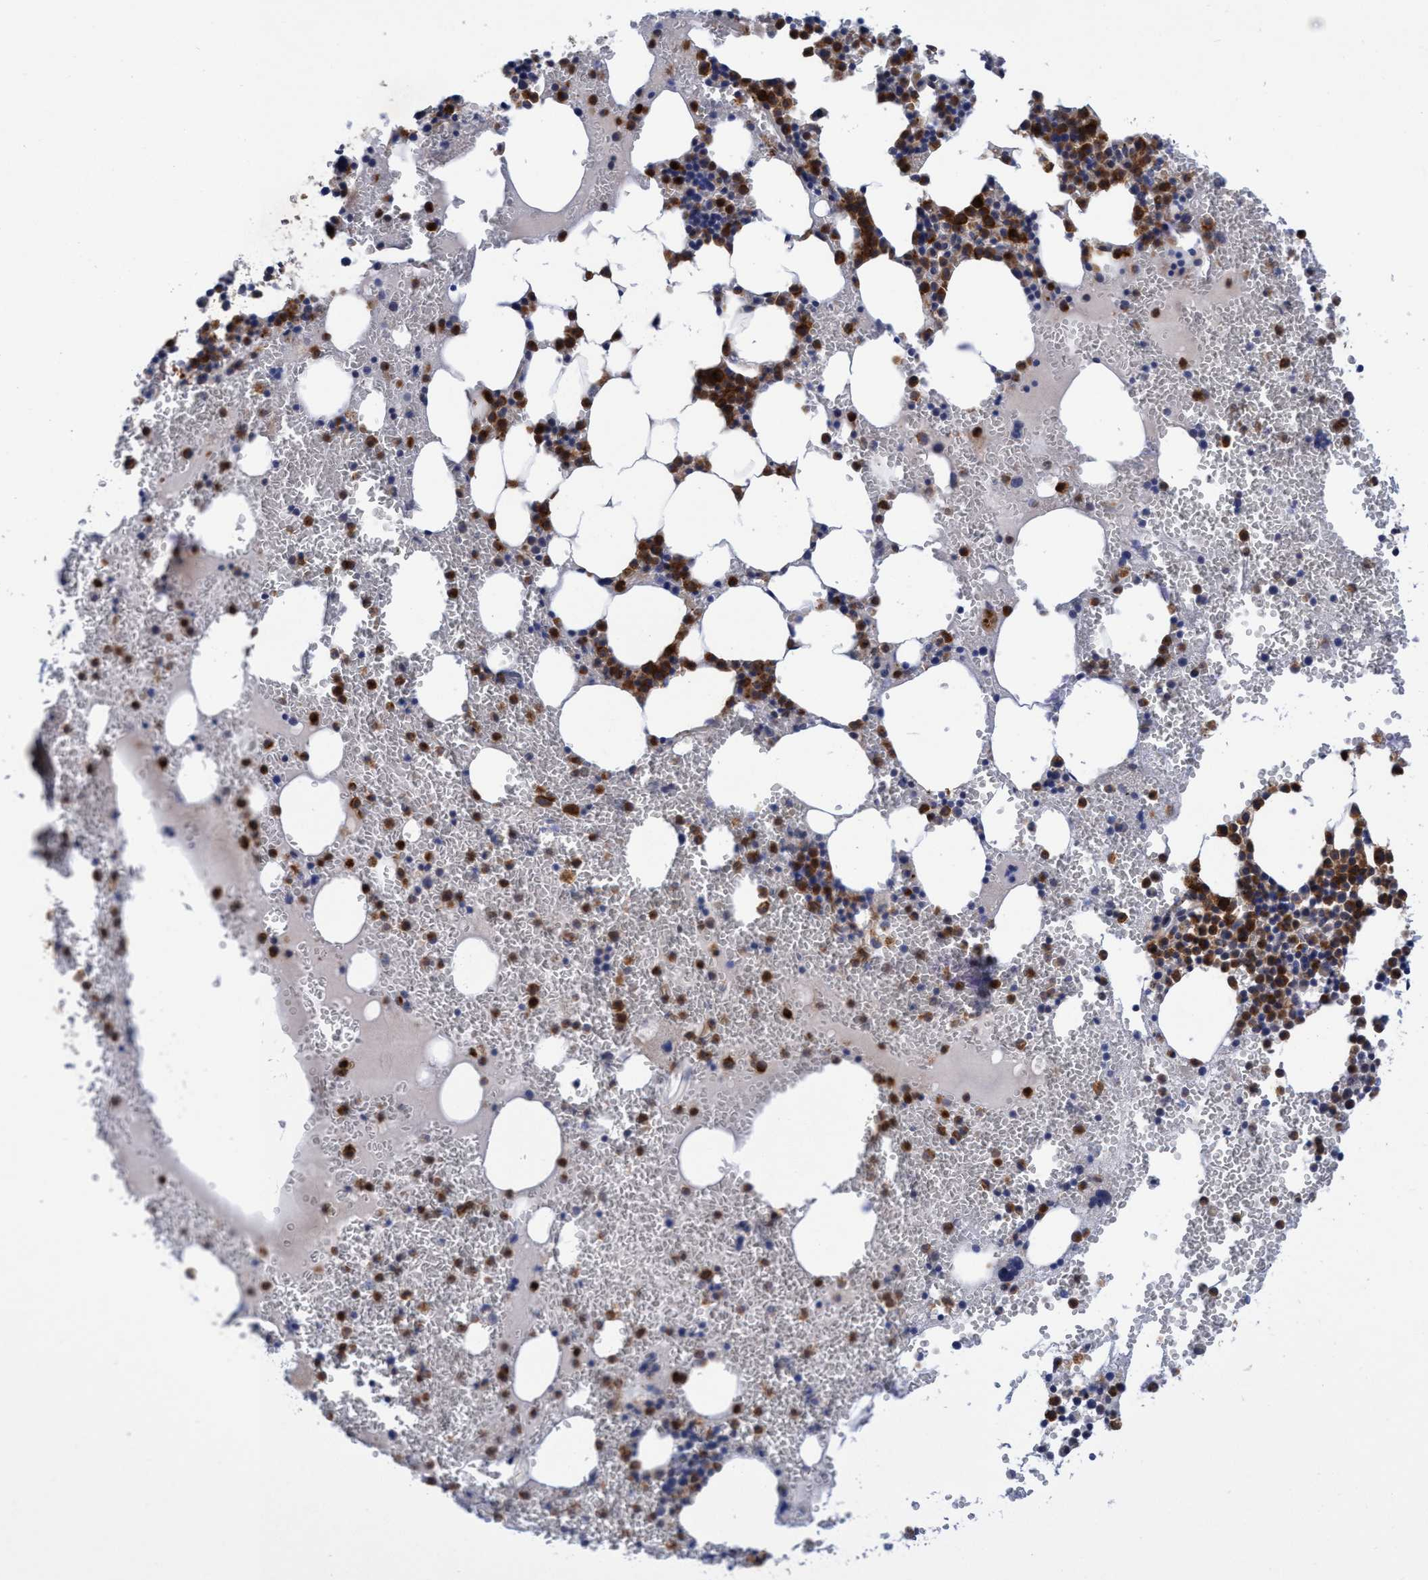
{"staining": {"intensity": "strong", "quantity": "25%-75%", "location": "cytoplasmic/membranous"}, "tissue": "bone marrow", "cell_type": "Hematopoietic cells", "image_type": "normal", "snomed": [{"axis": "morphology", "description": "Normal tissue, NOS"}, {"axis": "morphology", "description": "Inflammation, NOS"}, {"axis": "topography", "description": "Bone marrow"}], "caption": "A high-resolution micrograph shows IHC staining of unremarkable bone marrow, which displays strong cytoplasmic/membranous staining in about 25%-75% of hematopoietic cells.", "gene": "SEMA4D", "patient": {"sex": "female", "age": 67}}